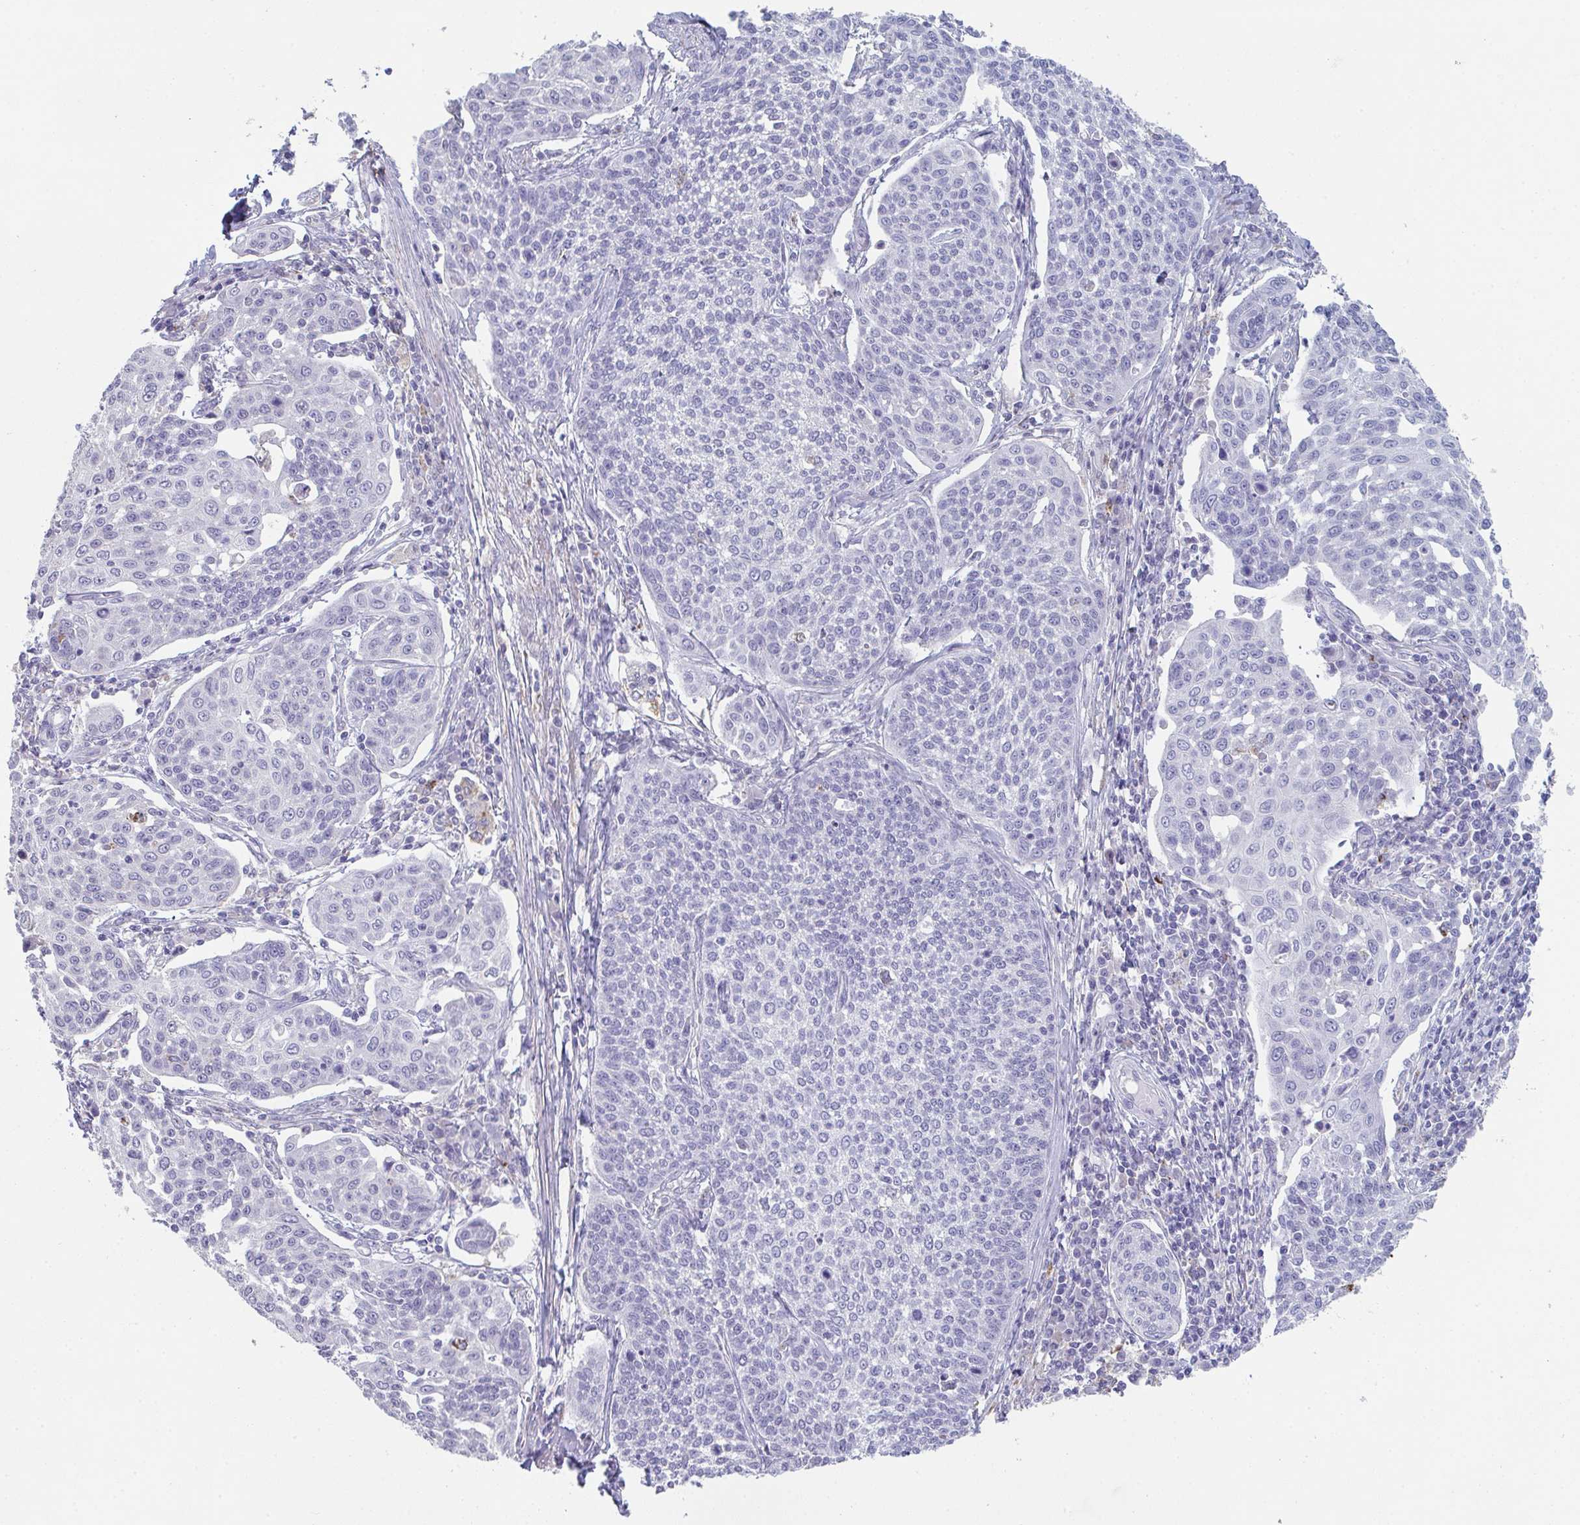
{"staining": {"intensity": "negative", "quantity": "none", "location": "none"}, "tissue": "cervical cancer", "cell_type": "Tumor cells", "image_type": "cancer", "snomed": [{"axis": "morphology", "description": "Squamous cell carcinoma, NOS"}, {"axis": "topography", "description": "Cervix"}], "caption": "IHC micrograph of cervical cancer (squamous cell carcinoma) stained for a protein (brown), which exhibits no staining in tumor cells.", "gene": "ADAM21", "patient": {"sex": "female", "age": 34}}